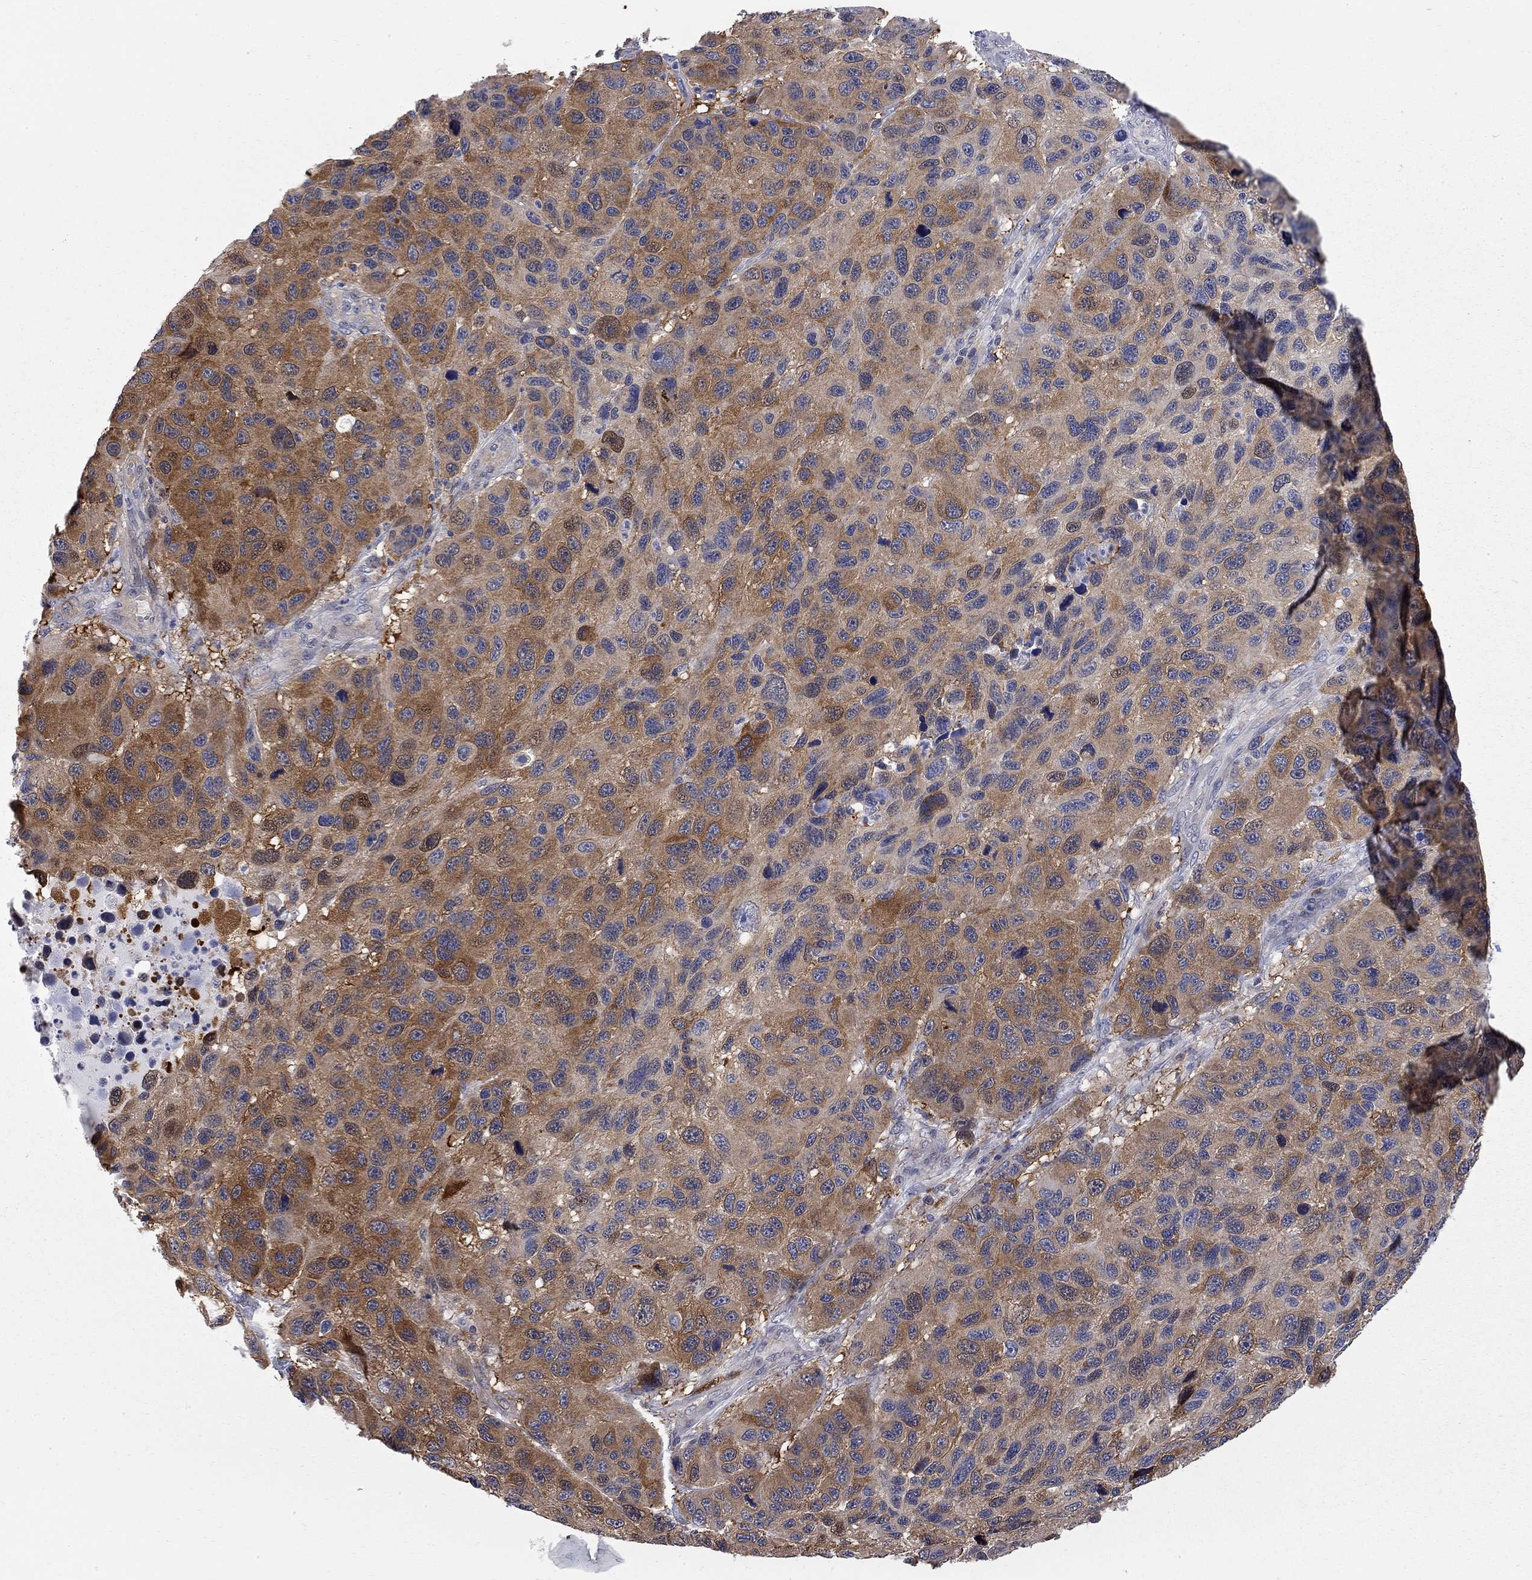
{"staining": {"intensity": "strong", "quantity": "25%-75%", "location": "cytoplasmic/membranous"}, "tissue": "melanoma", "cell_type": "Tumor cells", "image_type": "cancer", "snomed": [{"axis": "morphology", "description": "Malignant melanoma, NOS"}, {"axis": "topography", "description": "Skin"}], "caption": "Immunohistochemistry (IHC) staining of malignant melanoma, which reveals high levels of strong cytoplasmic/membranous positivity in about 25%-75% of tumor cells indicating strong cytoplasmic/membranous protein staining. The staining was performed using DAB (brown) for protein detection and nuclei were counterstained in hematoxylin (blue).", "gene": "GALNT8", "patient": {"sex": "male", "age": 53}}